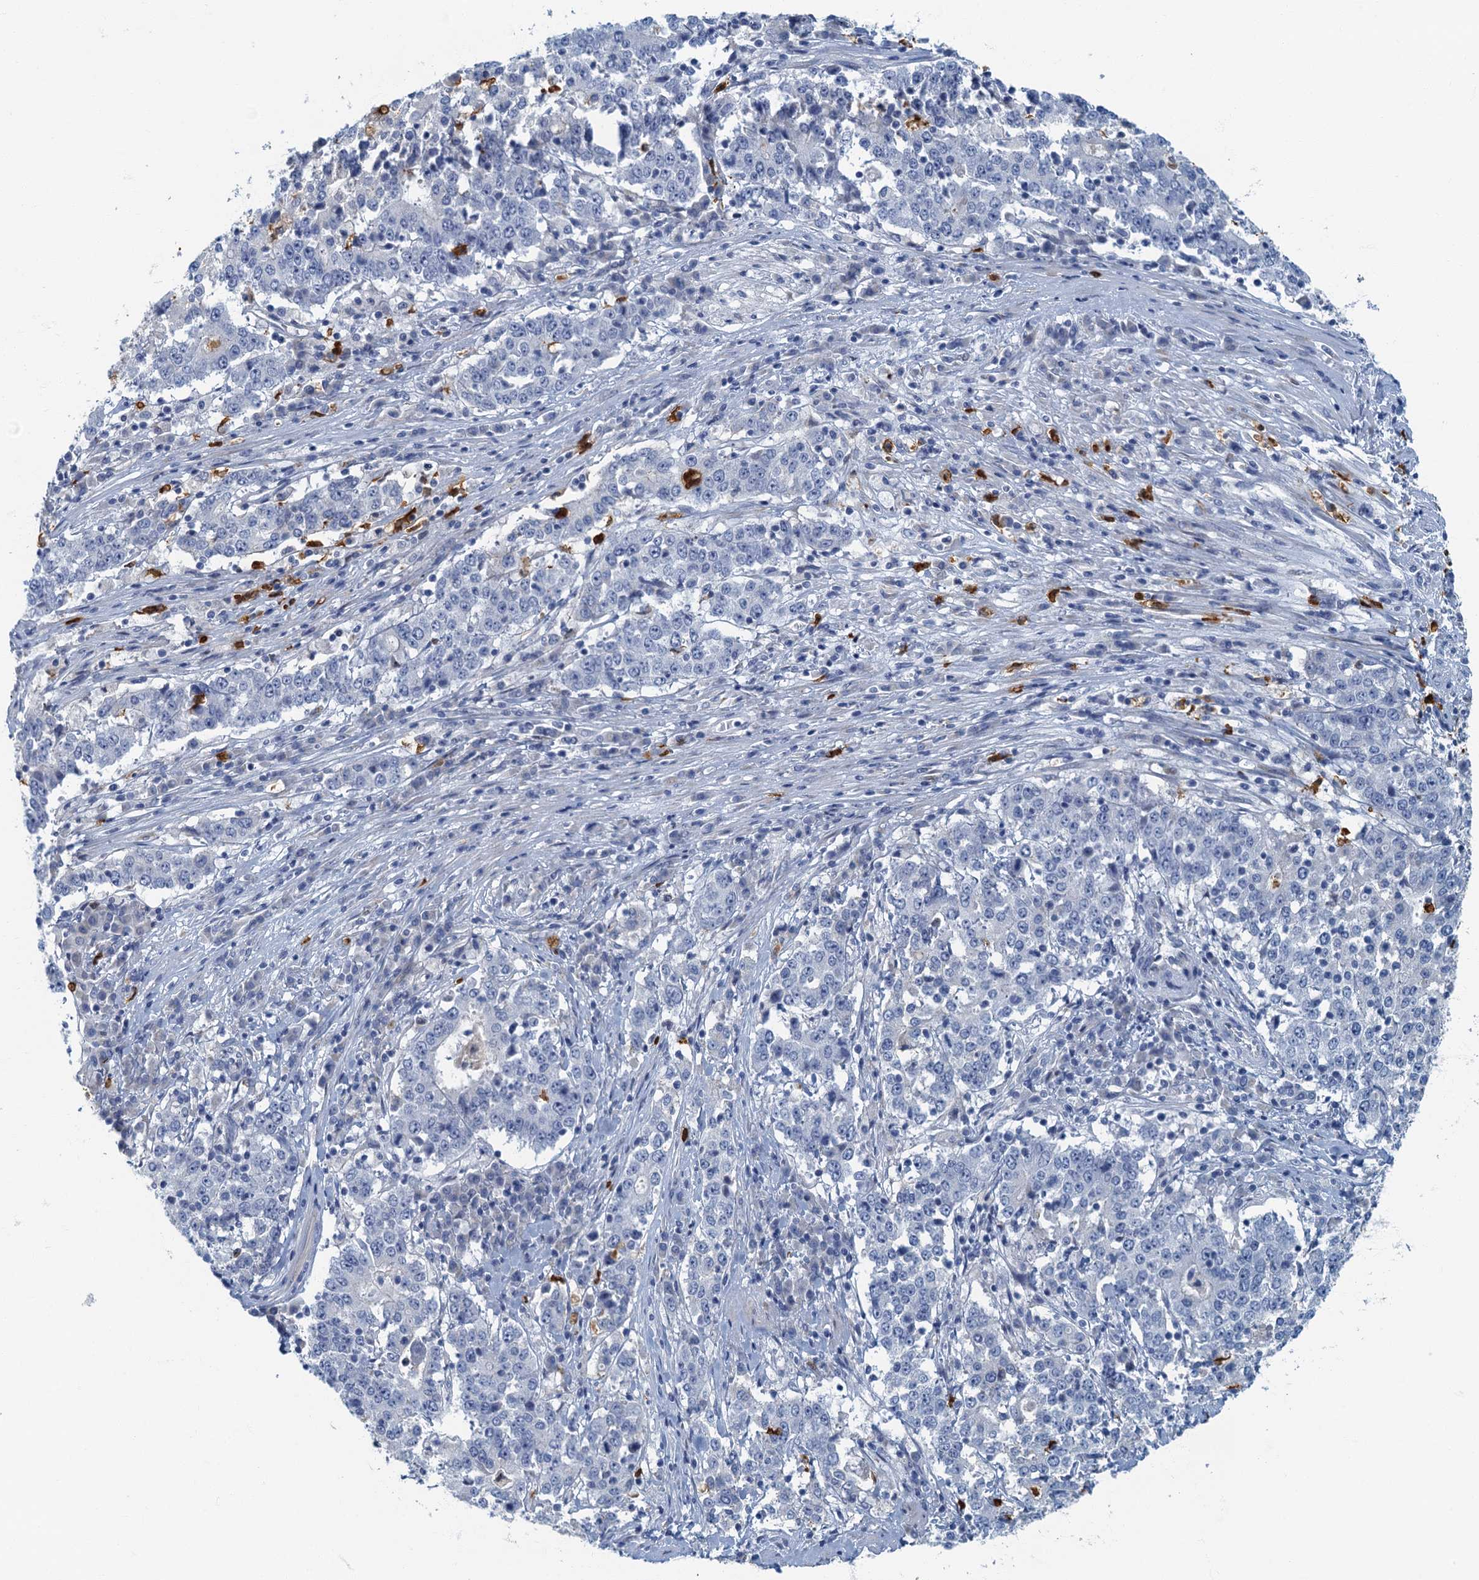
{"staining": {"intensity": "negative", "quantity": "none", "location": "none"}, "tissue": "stomach cancer", "cell_type": "Tumor cells", "image_type": "cancer", "snomed": [{"axis": "morphology", "description": "Adenocarcinoma, NOS"}, {"axis": "topography", "description": "Stomach"}], "caption": "This micrograph is of stomach cancer stained with immunohistochemistry to label a protein in brown with the nuclei are counter-stained blue. There is no staining in tumor cells. Brightfield microscopy of immunohistochemistry stained with DAB (3,3'-diaminobenzidine) (brown) and hematoxylin (blue), captured at high magnification.", "gene": "ANKDD1A", "patient": {"sex": "male", "age": 59}}